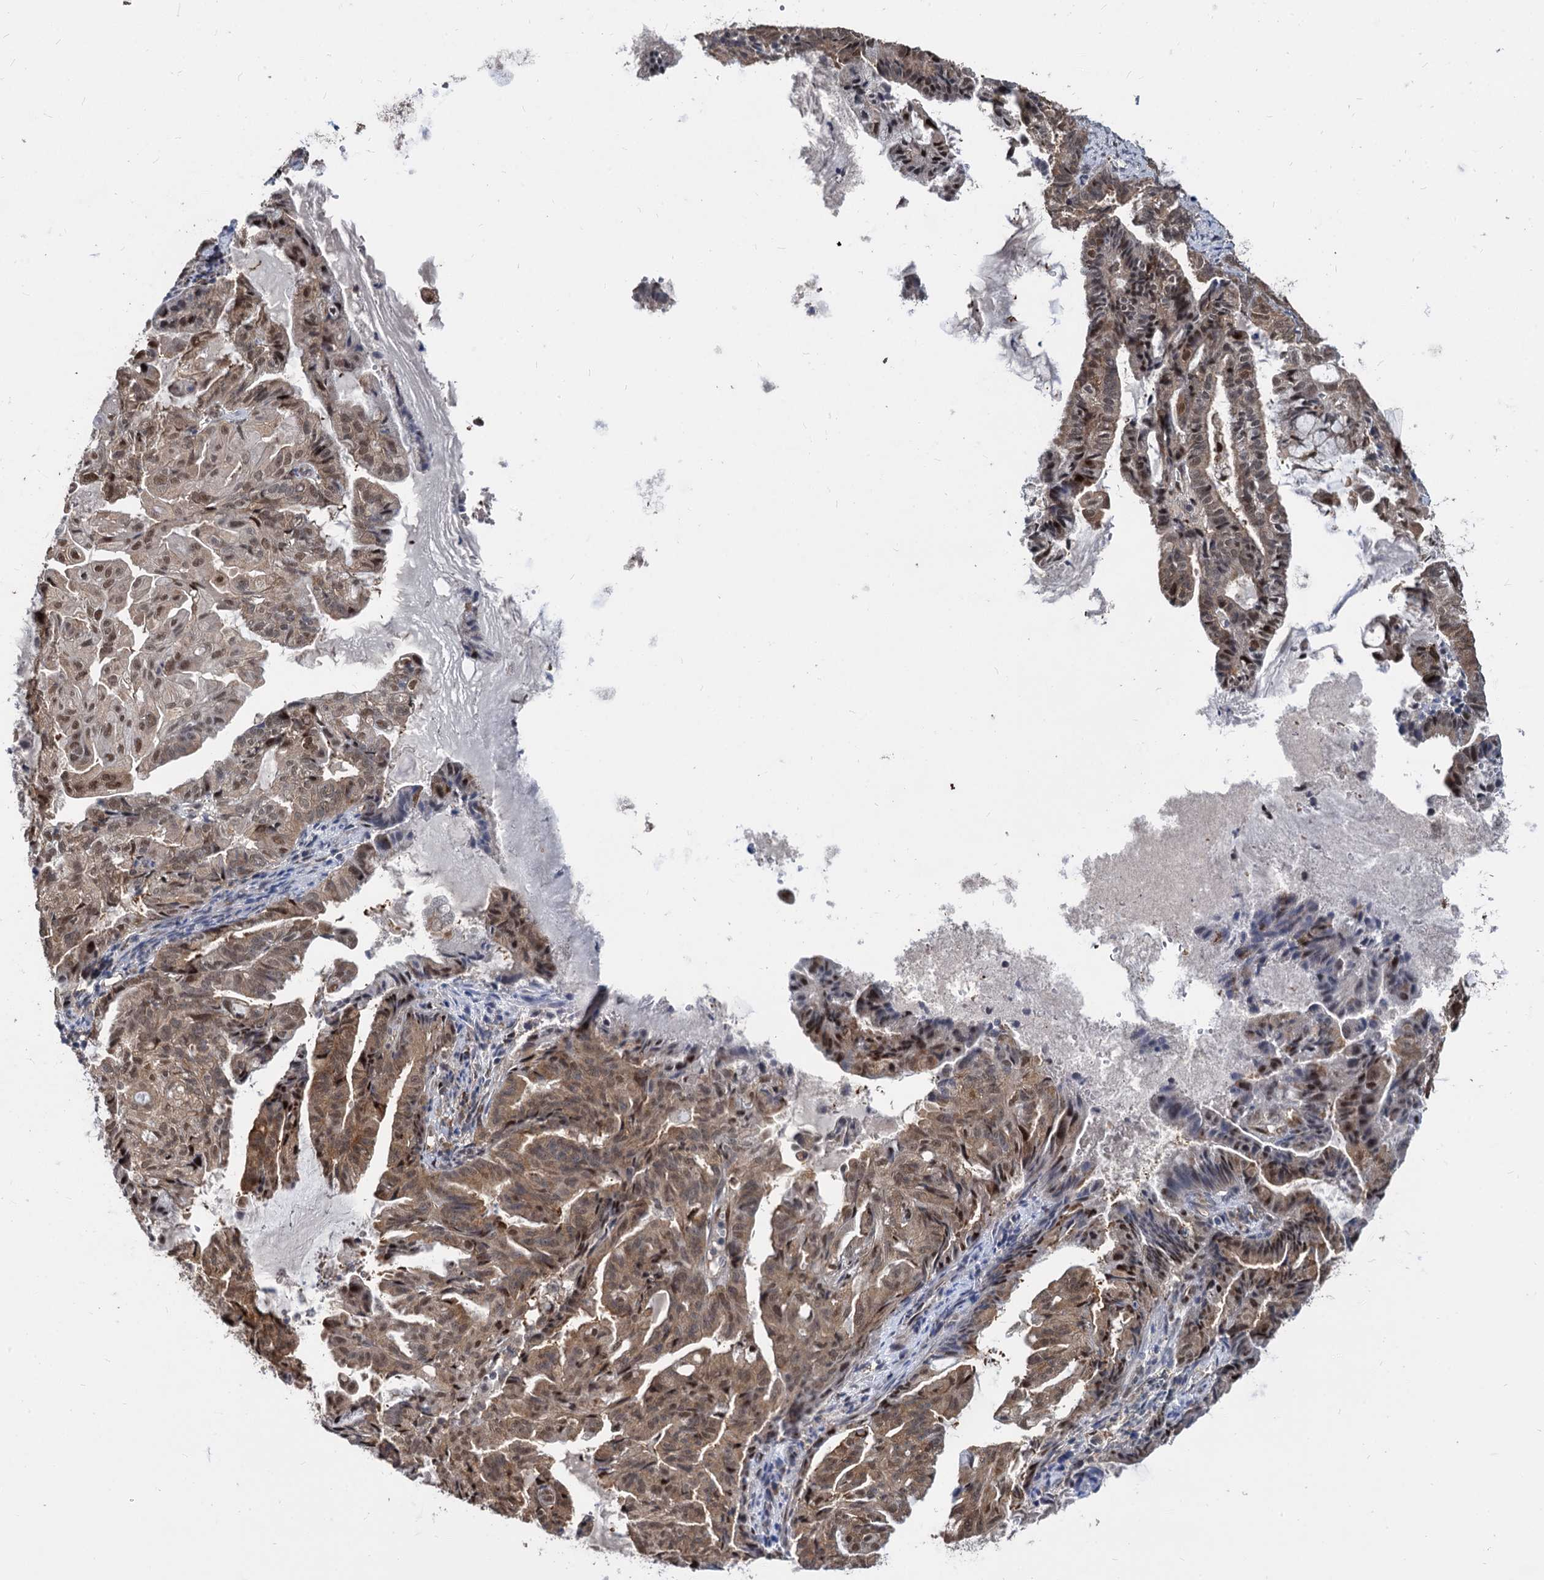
{"staining": {"intensity": "moderate", "quantity": ">75%", "location": "cytoplasmic/membranous,nuclear"}, "tissue": "endometrial cancer", "cell_type": "Tumor cells", "image_type": "cancer", "snomed": [{"axis": "morphology", "description": "Adenocarcinoma, NOS"}, {"axis": "topography", "description": "Endometrium"}], "caption": "Immunohistochemistry of human endometrial adenocarcinoma reveals medium levels of moderate cytoplasmic/membranous and nuclear expression in about >75% of tumor cells. (DAB (3,3'-diaminobenzidine) = brown stain, brightfield microscopy at high magnification).", "gene": "PSMD4", "patient": {"sex": "female", "age": 86}}